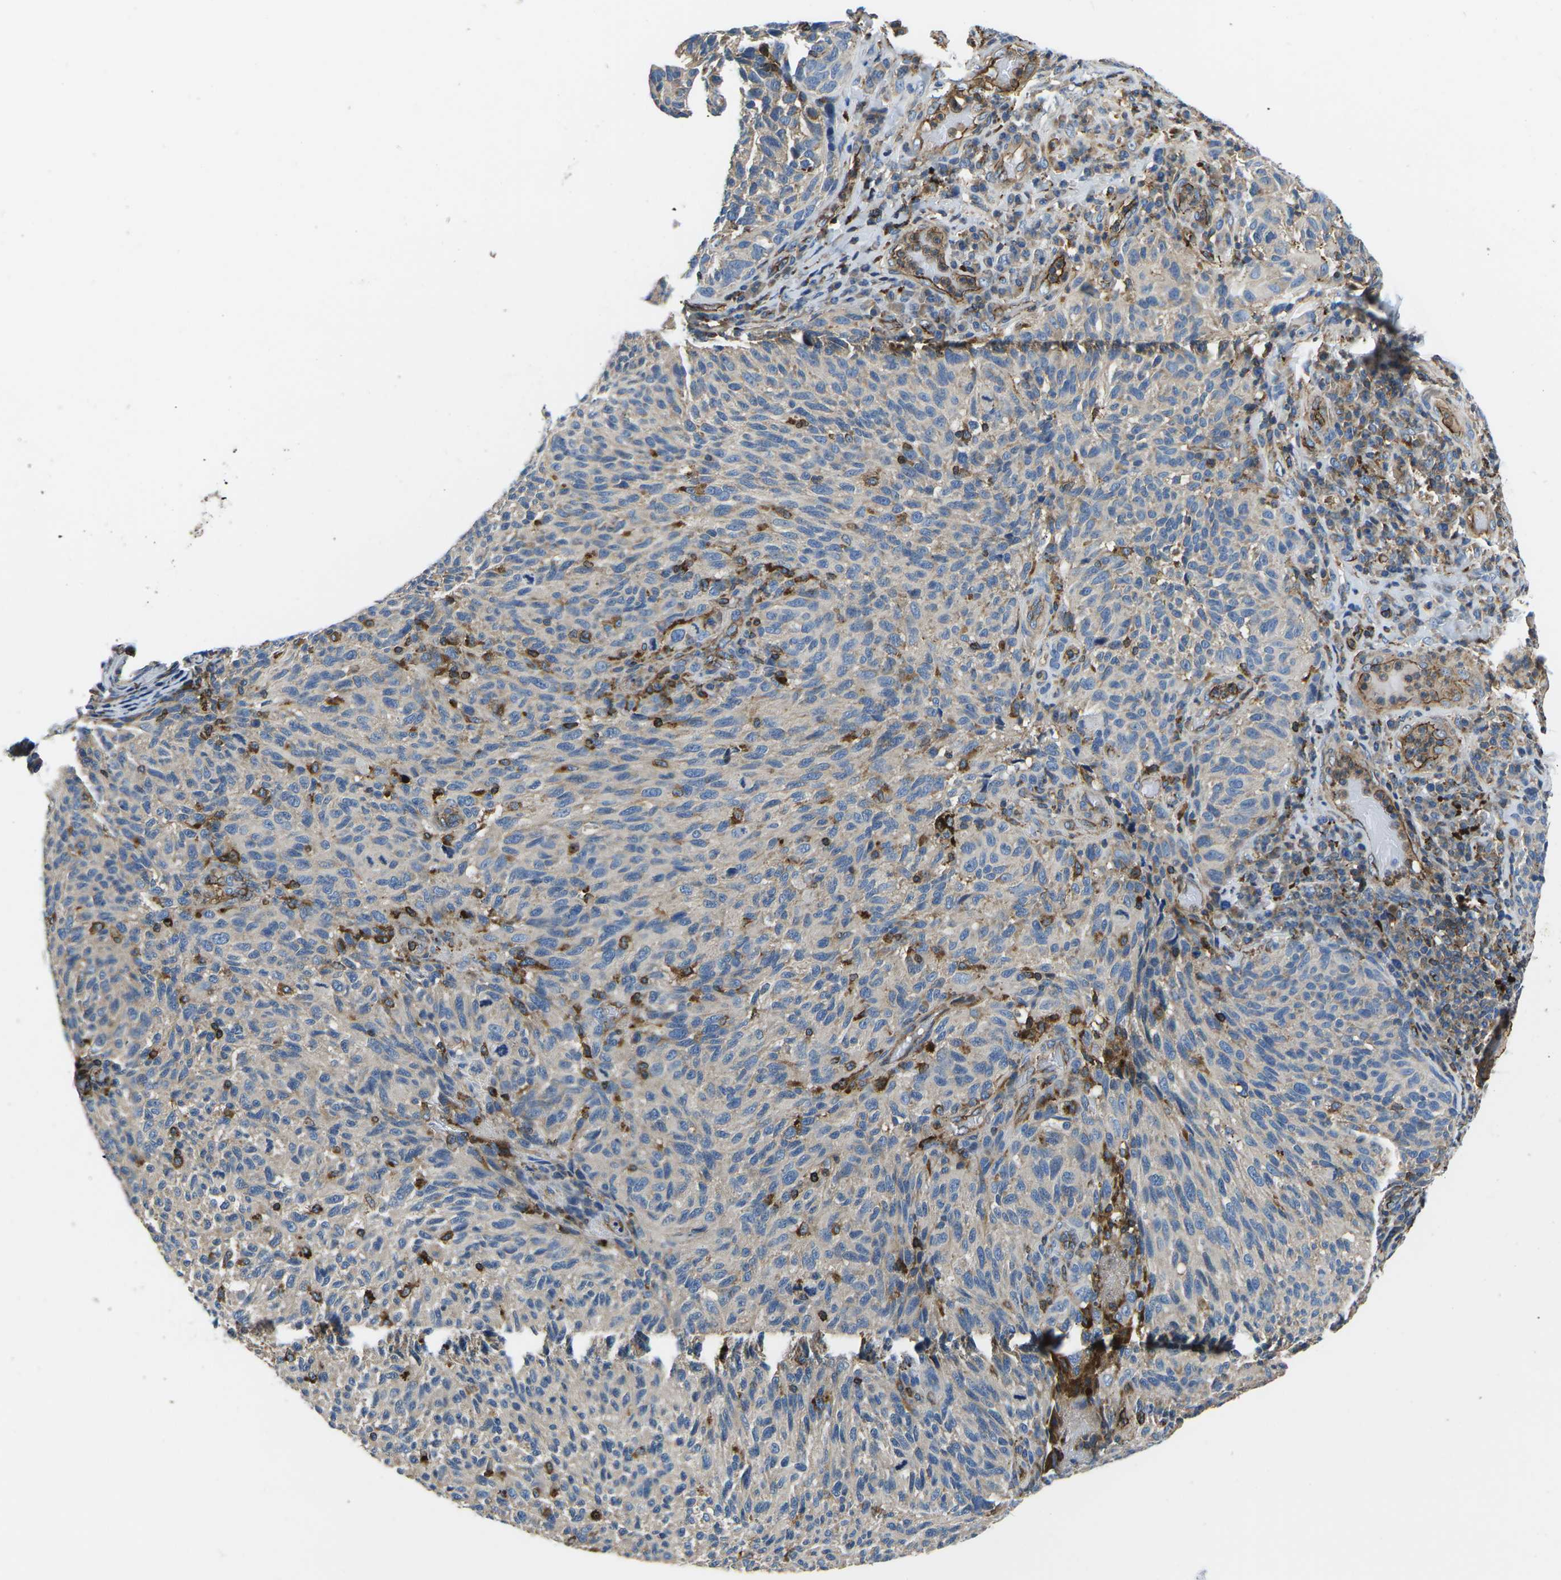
{"staining": {"intensity": "weak", "quantity": ">75%", "location": "cytoplasmic/membranous"}, "tissue": "melanoma", "cell_type": "Tumor cells", "image_type": "cancer", "snomed": [{"axis": "morphology", "description": "Malignant melanoma, NOS"}, {"axis": "topography", "description": "Skin"}], "caption": "A photomicrograph of human malignant melanoma stained for a protein displays weak cytoplasmic/membranous brown staining in tumor cells.", "gene": "KCNJ15", "patient": {"sex": "female", "age": 73}}